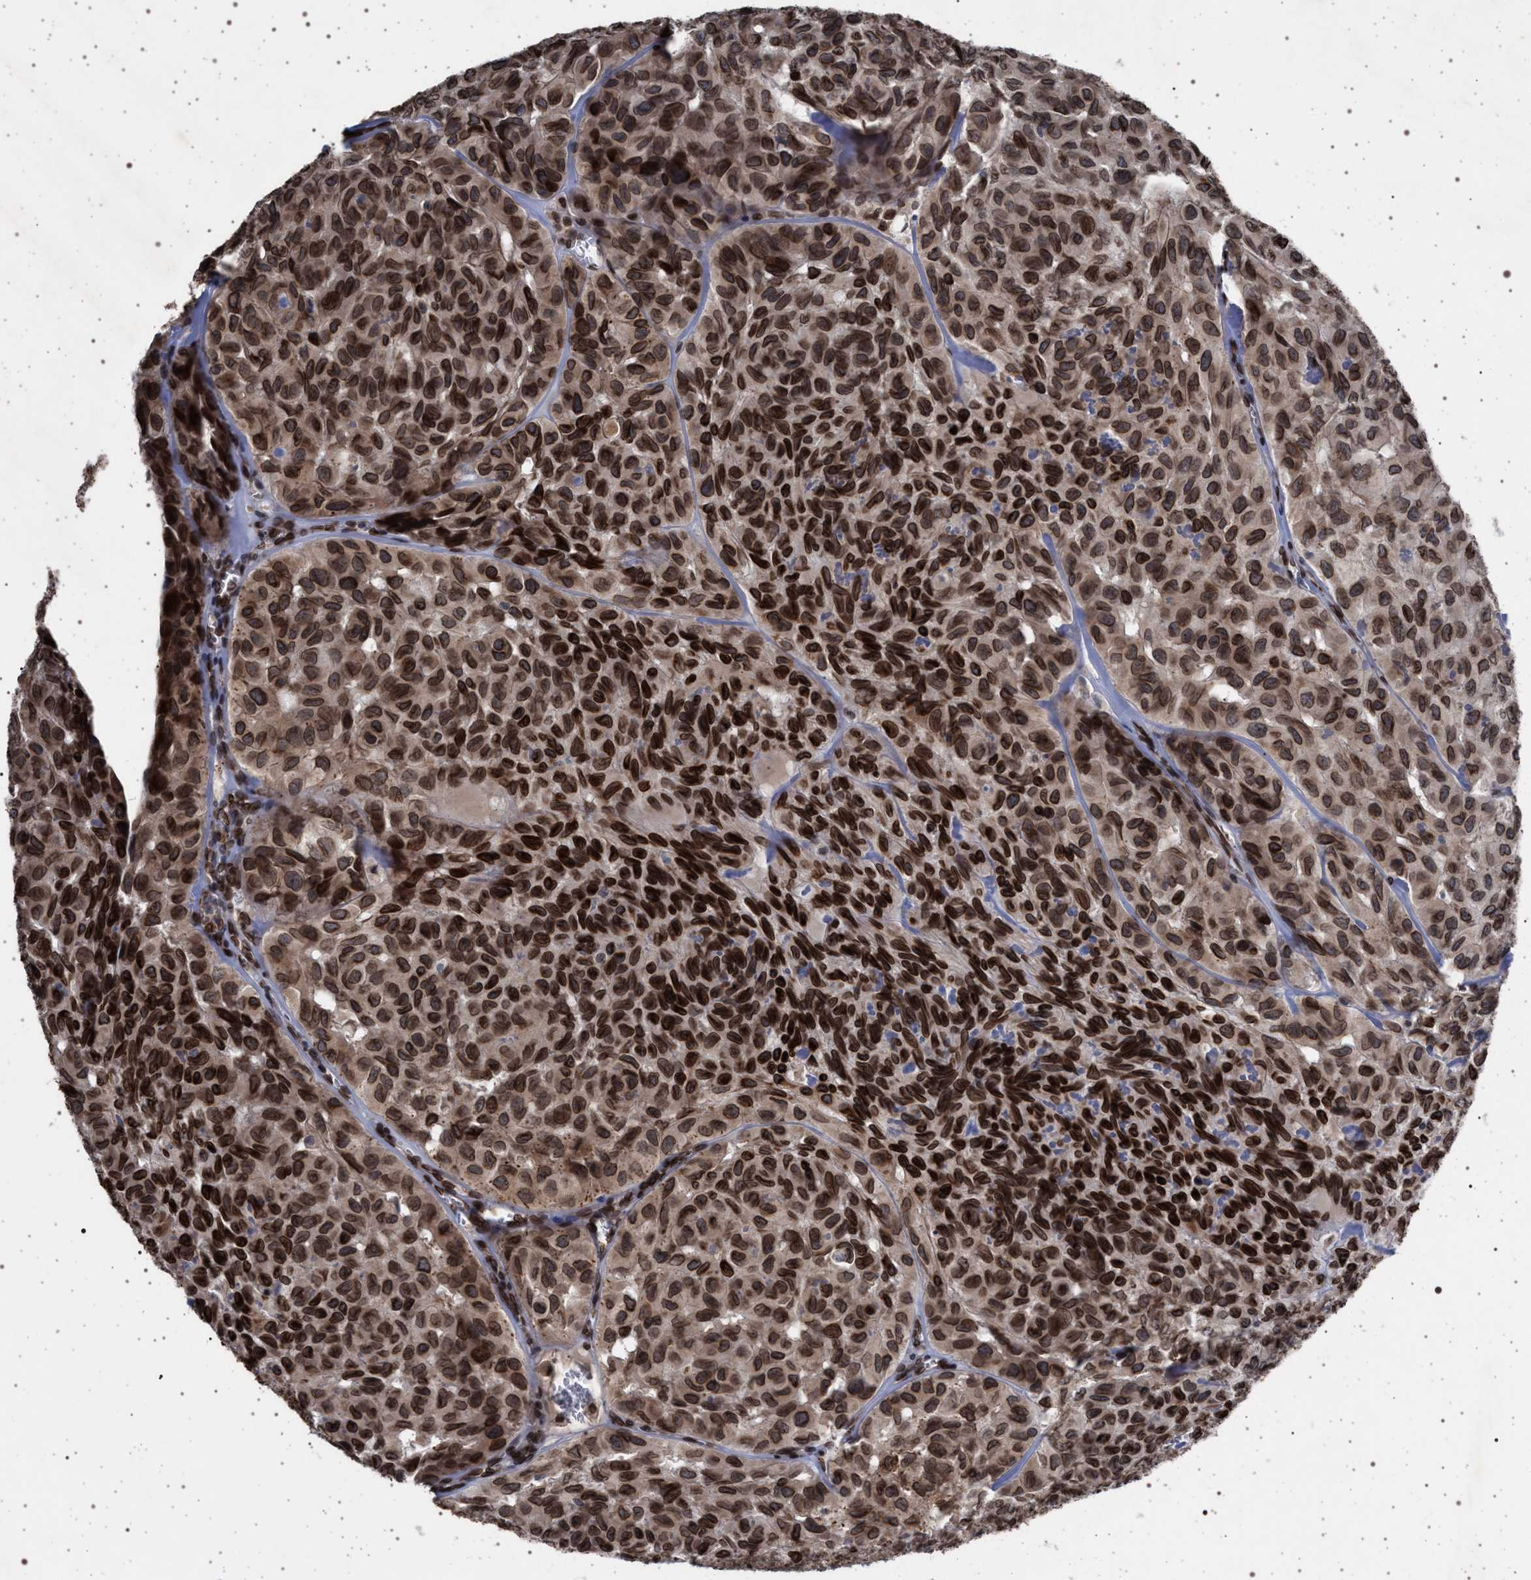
{"staining": {"intensity": "strong", "quantity": ">75%", "location": "cytoplasmic/membranous,nuclear"}, "tissue": "head and neck cancer", "cell_type": "Tumor cells", "image_type": "cancer", "snomed": [{"axis": "morphology", "description": "Adenocarcinoma, NOS"}, {"axis": "topography", "description": "Salivary gland, NOS"}, {"axis": "topography", "description": "Head-Neck"}], "caption": "Human head and neck cancer stained for a protein (brown) reveals strong cytoplasmic/membranous and nuclear positive expression in about >75% of tumor cells.", "gene": "ING2", "patient": {"sex": "female", "age": 76}}